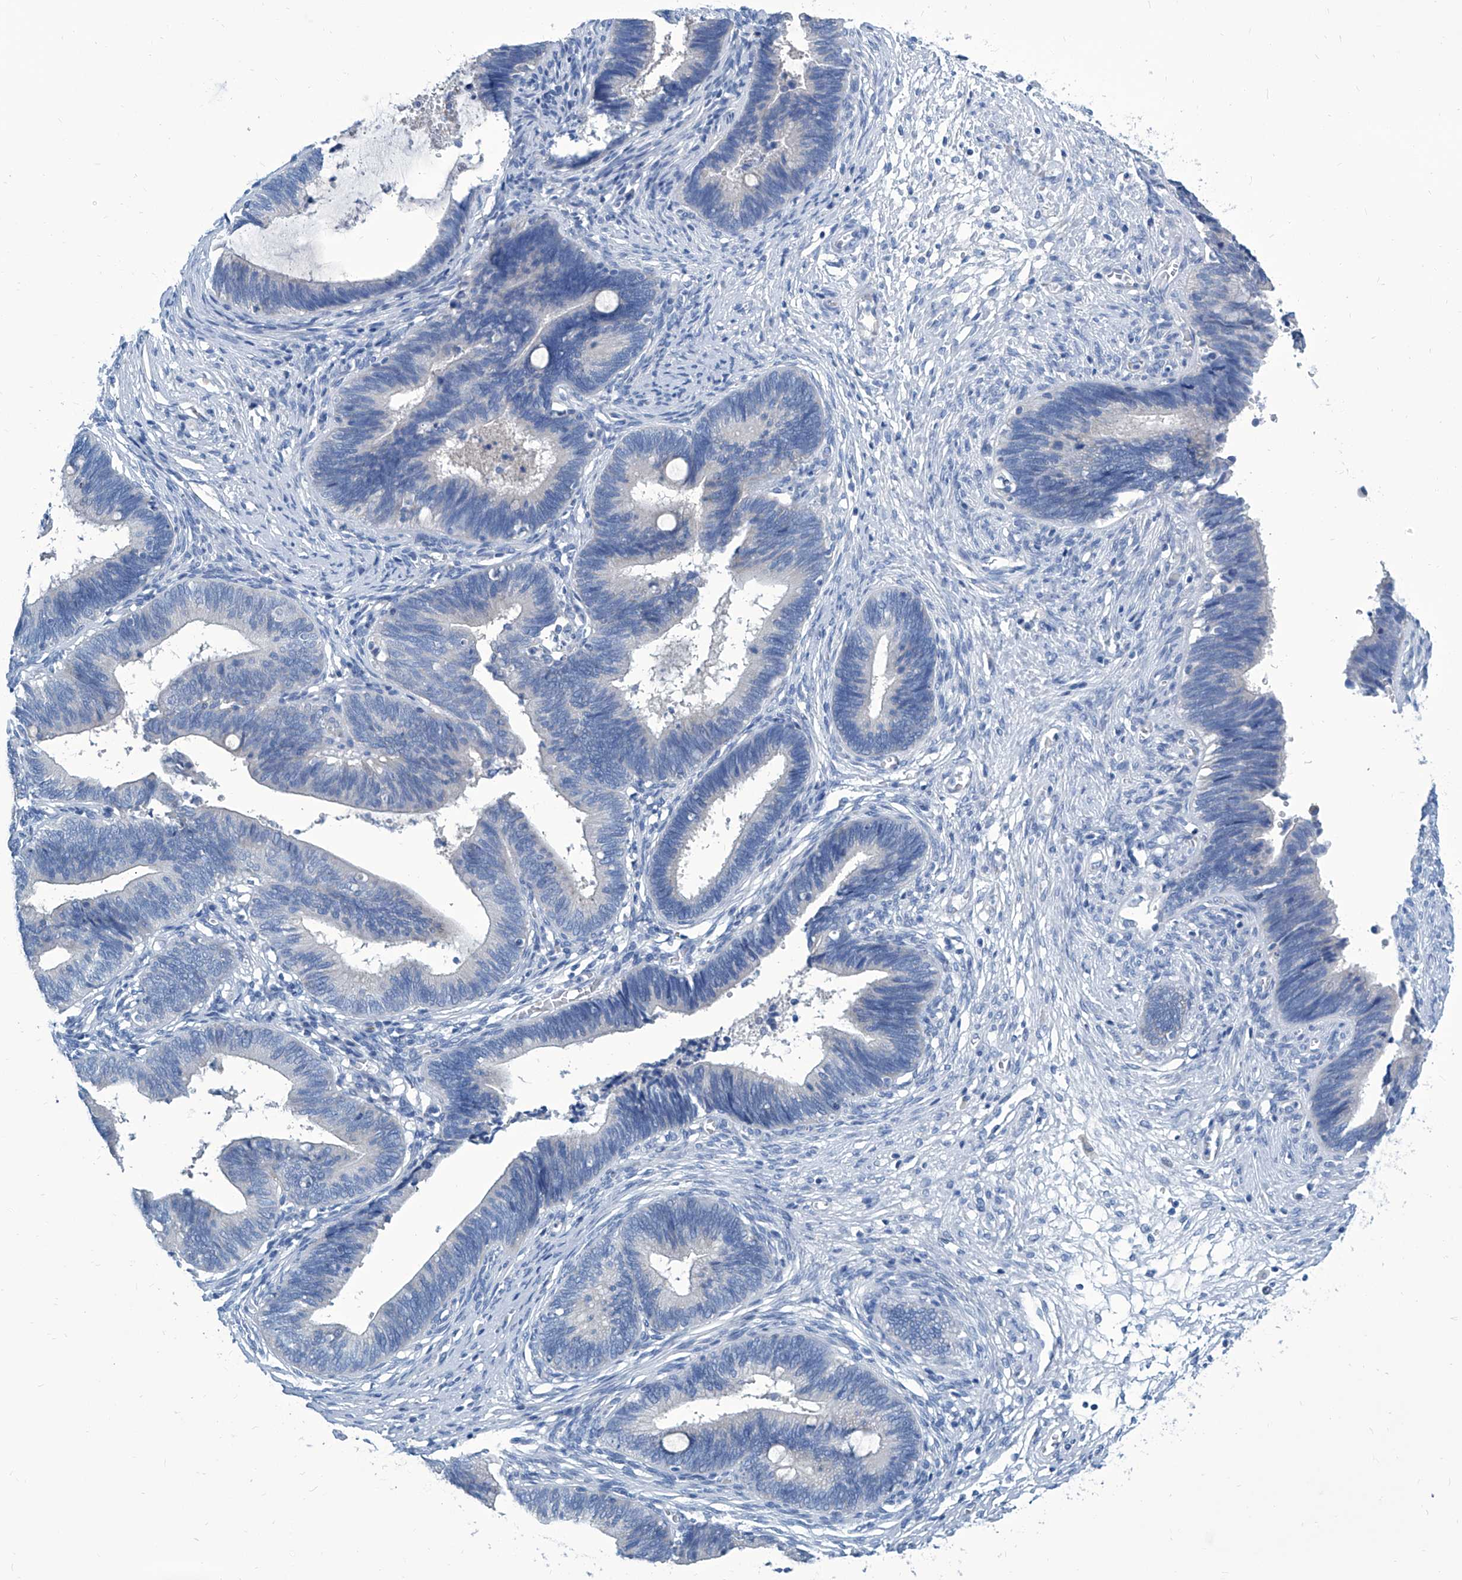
{"staining": {"intensity": "negative", "quantity": "none", "location": "none"}, "tissue": "cervical cancer", "cell_type": "Tumor cells", "image_type": "cancer", "snomed": [{"axis": "morphology", "description": "Adenocarcinoma, NOS"}, {"axis": "topography", "description": "Cervix"}], "caption": "IHC of adenocarcinoma (cervical) displays no staining in tumor cells.", "gene": "ZNF519", "patient": {"sex": "female", "age": 44}}